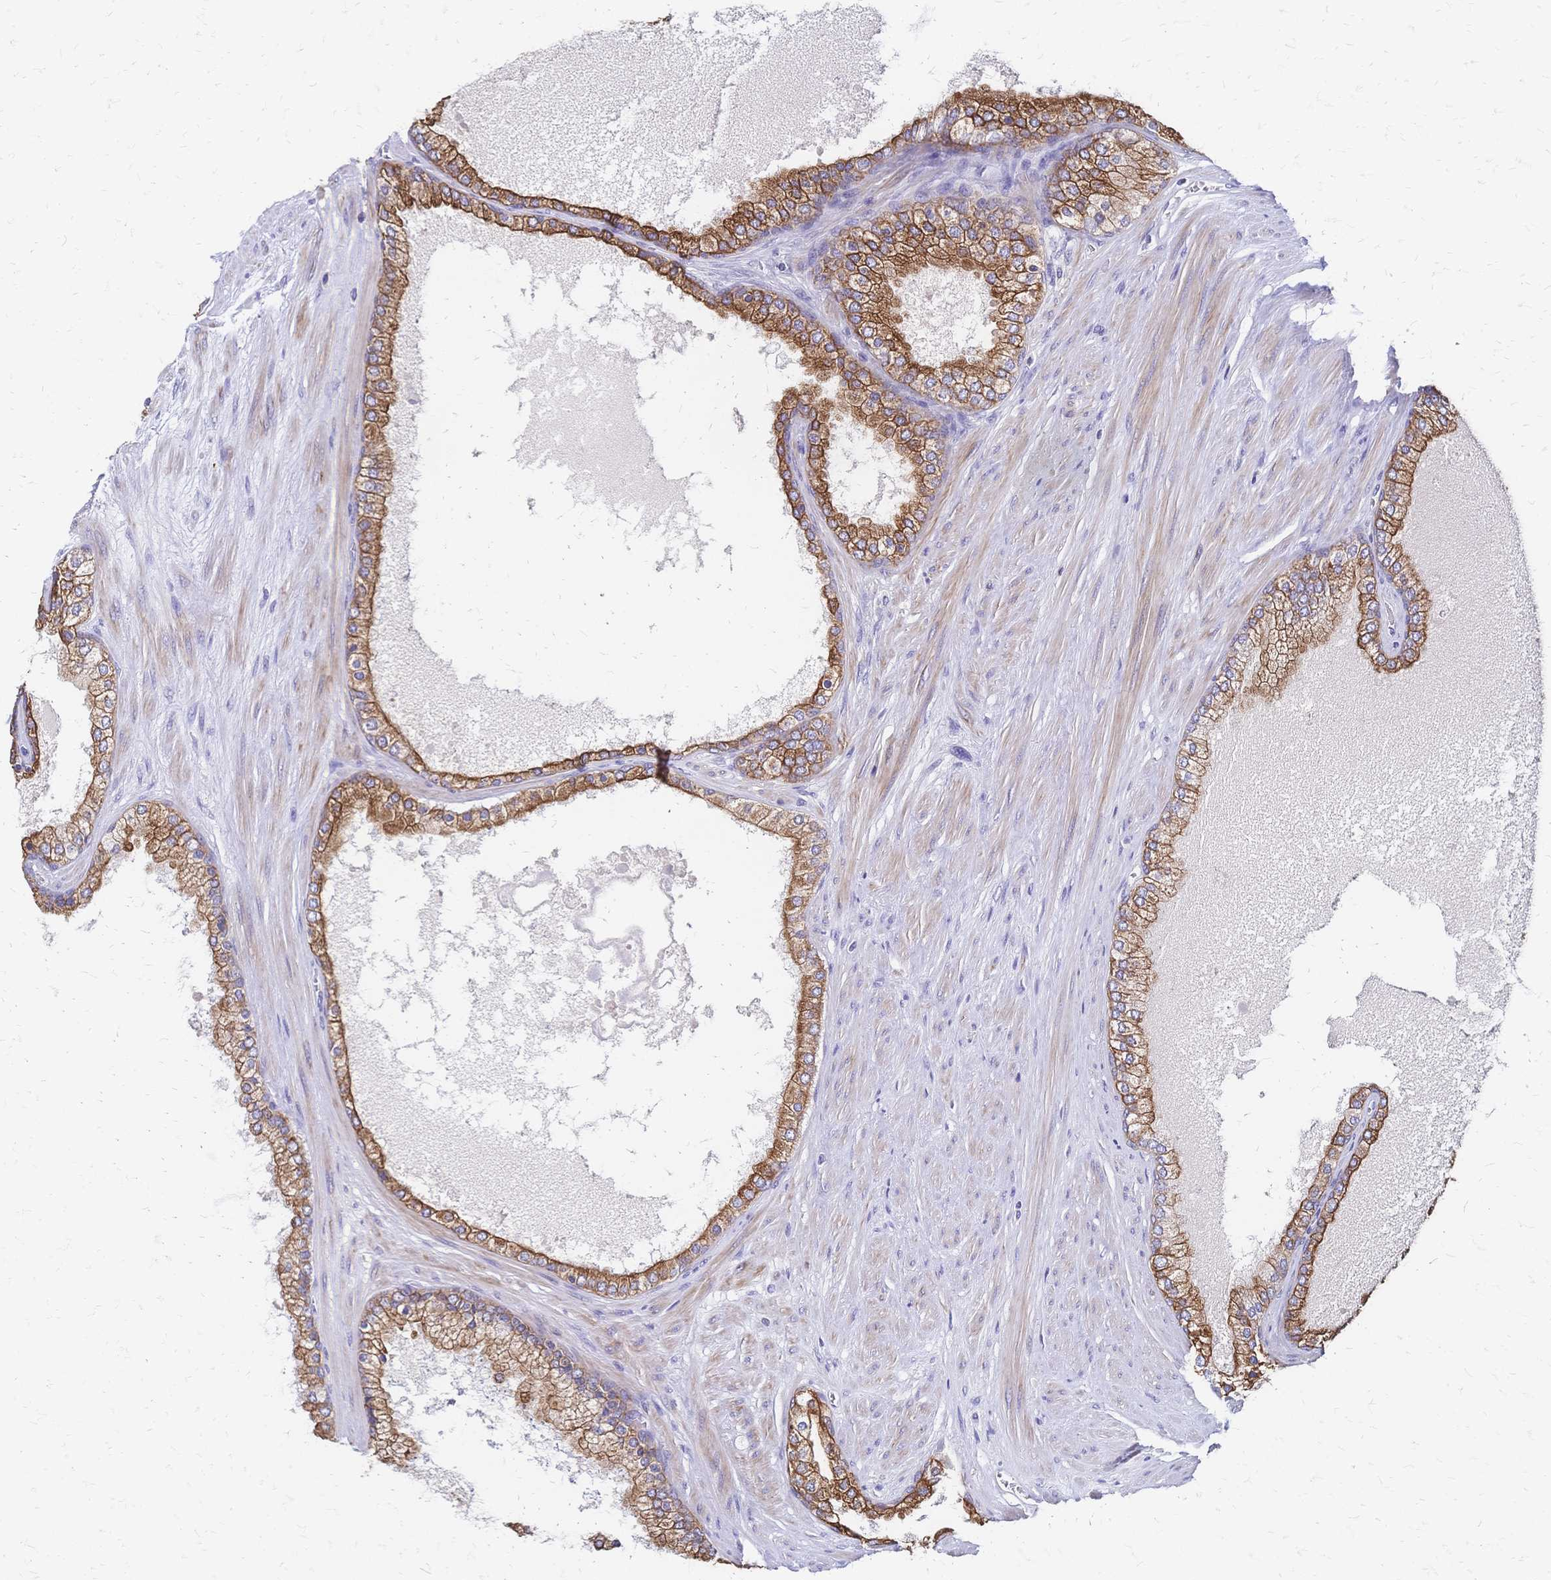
{"staining": {"intensity": "moderate", "quantity": ">75%", "location": "cytoplasmic/membranous"}, "tissue": "prostate cancer", "cell_type": "Tumor cells", "image_type": "cancer", "snomed": [{"axis": "morphology", "description": "Adenocarcinoma, High grade"}, {"axis": "topography", "description": "Prostate"}], "caption": "Immunohistochemistry histopathology image of human adenocarcinoma (high-grade) (prostate) stained for a protein (brown), which shows medium levels of moderate cytoplasmic/membranous expression in about >75% of tumor cells.", "gene": "DTNB", "patient": {"sex": "male", "age": 67}}